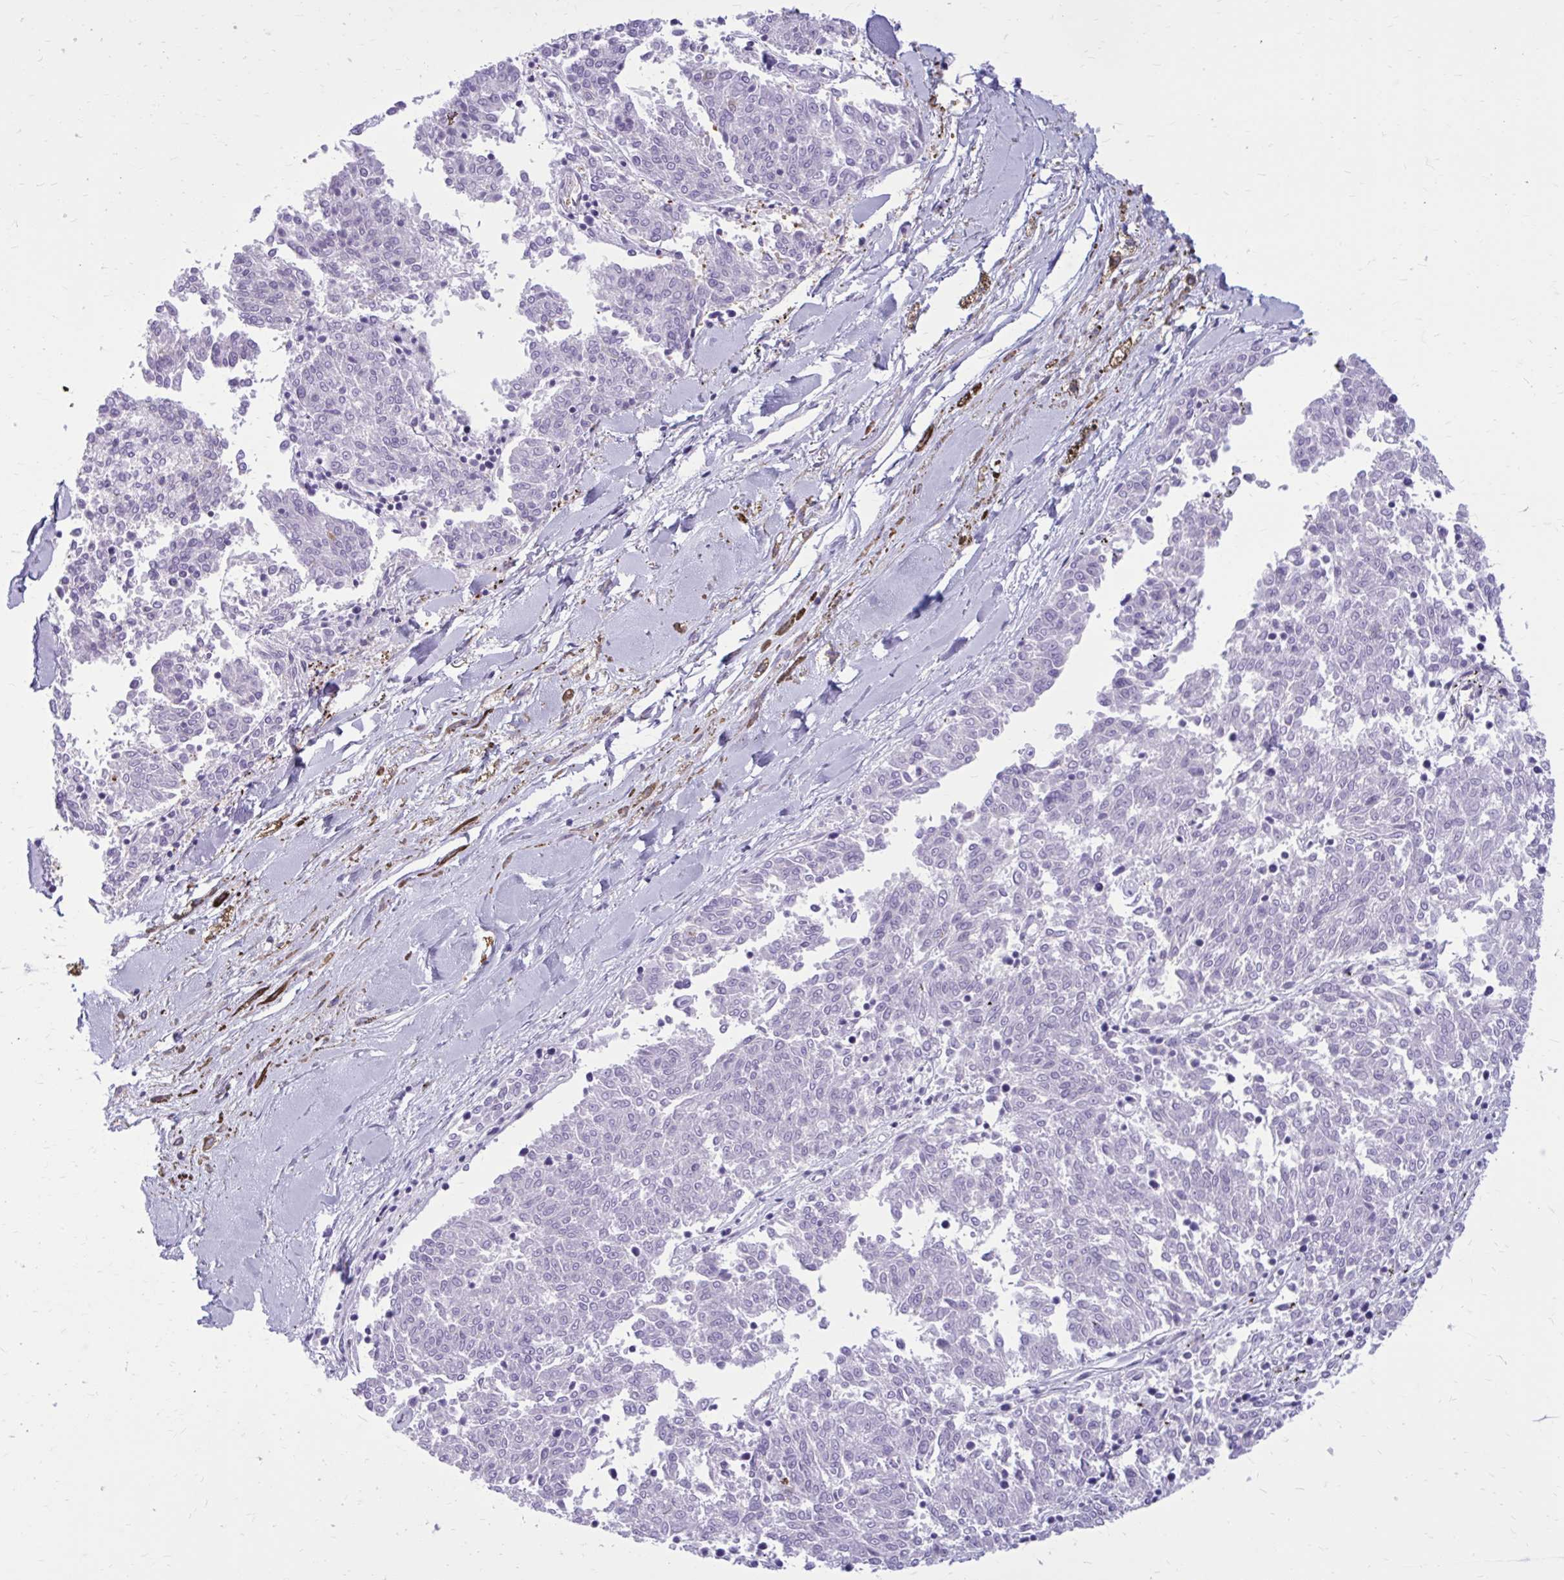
{"staining": {"intensity": "negative", "quantity": "none", "location": "none"}, "tissue": "melanoma", "cell_type": "Tumor cells", "image_type": "cancer", "snomed": [{"axis": "morphology", "description": "Malignant melanoma, NOS"}, {"axis": "topography", "description": "Skin"}], "caption": "There is no significant positivity in tumor cells of melanoma.", "gene": "BEND5", "patient": {"sex": "female", "age": 72}}